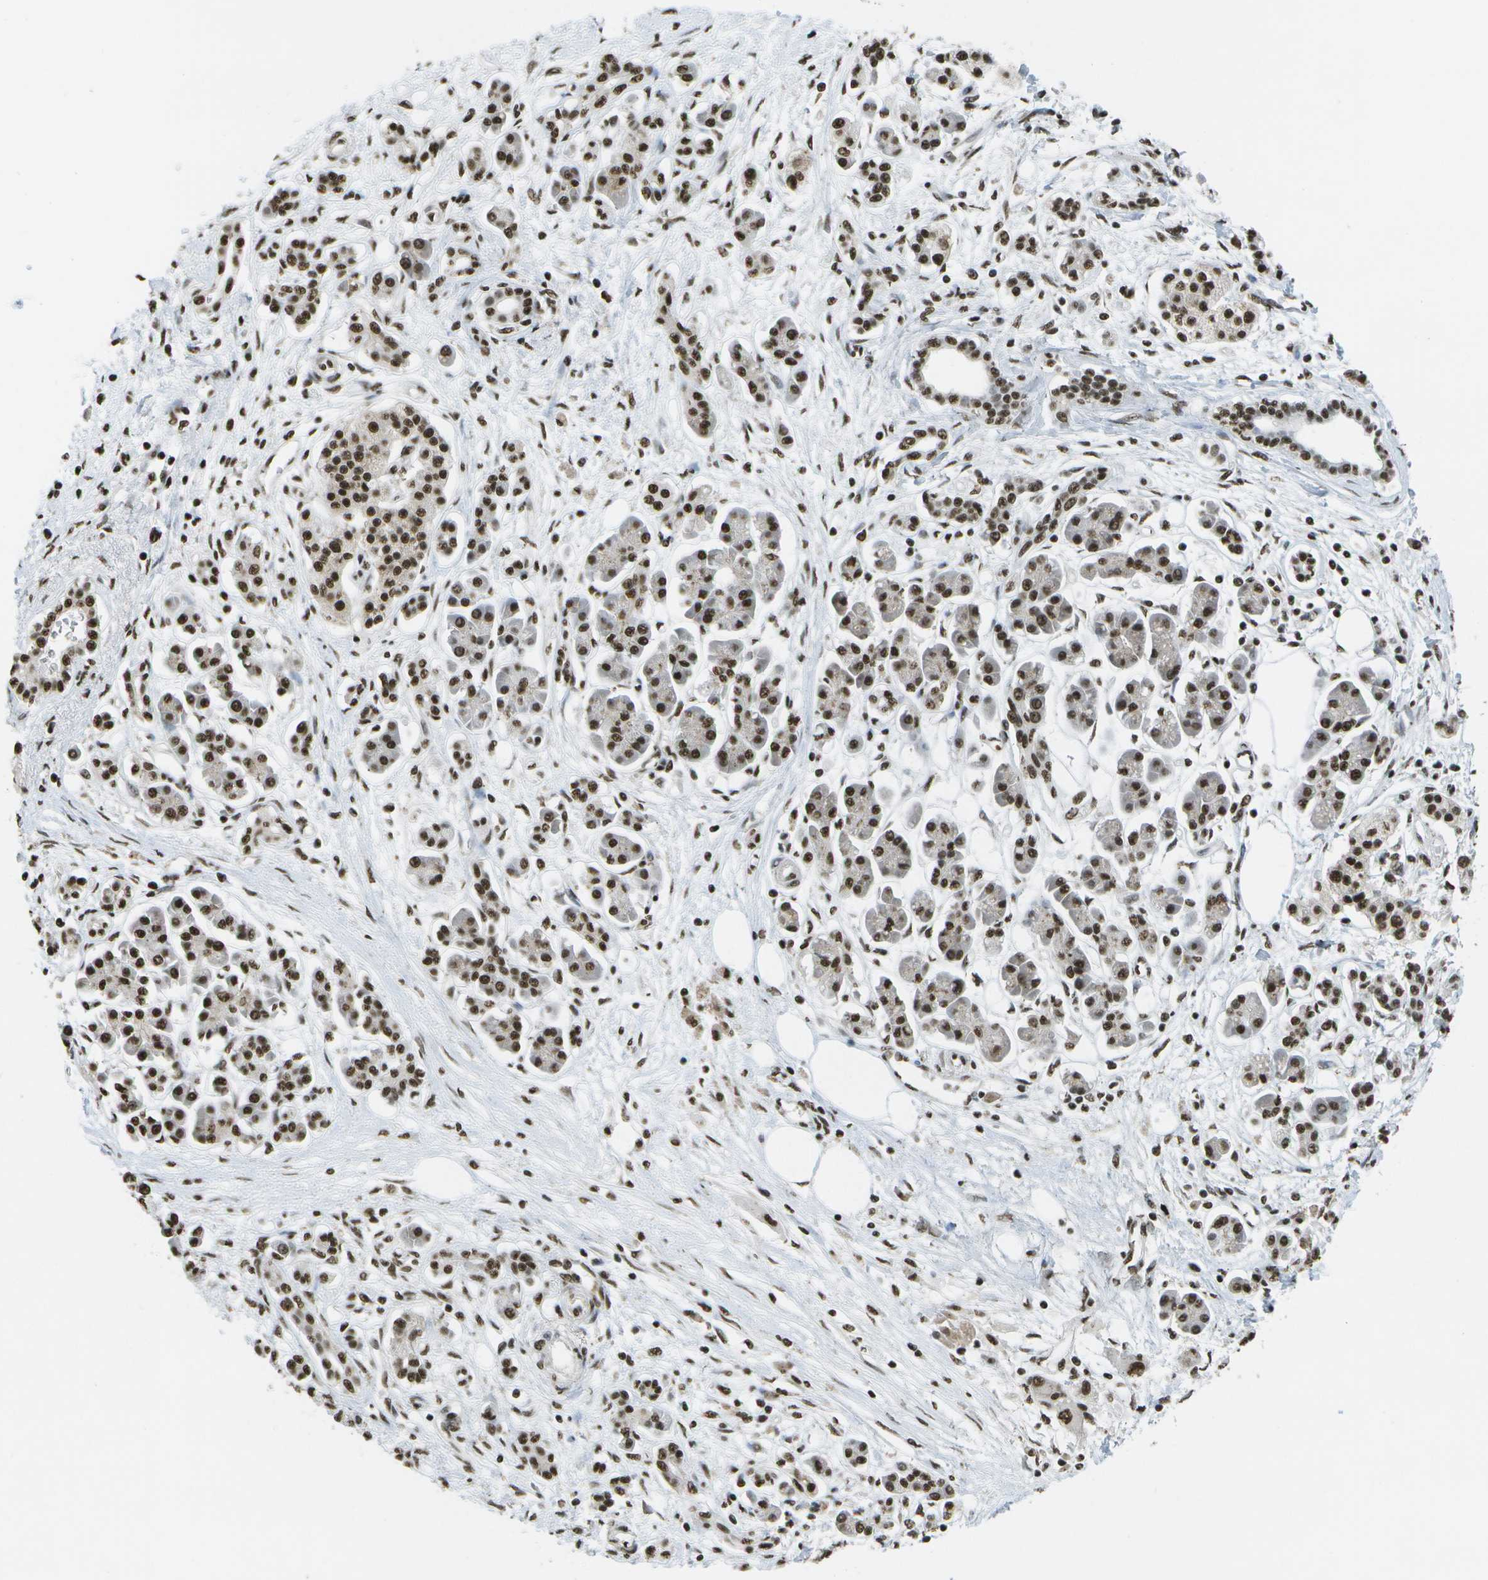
{"staining": {"intensity": "strong", "quantity": "25%-75%", "location": "nuclear"}, "tissue": "pancreatic cancer", "cell_type": "Tumor cells", "image_type": "cancer", "snomed": [{"axis": "morphology", "description": "Adenocarcinoma, NOS"}, {"axis": "topography", "description": "Pancreas"}], "caption": "IHC of pancreatic cancer reveals high levels of strong nuclear staining in about 25%-75% of tumor cells.", "gene": "SPEN", "patient": {"sex": "female", "age": 77}}